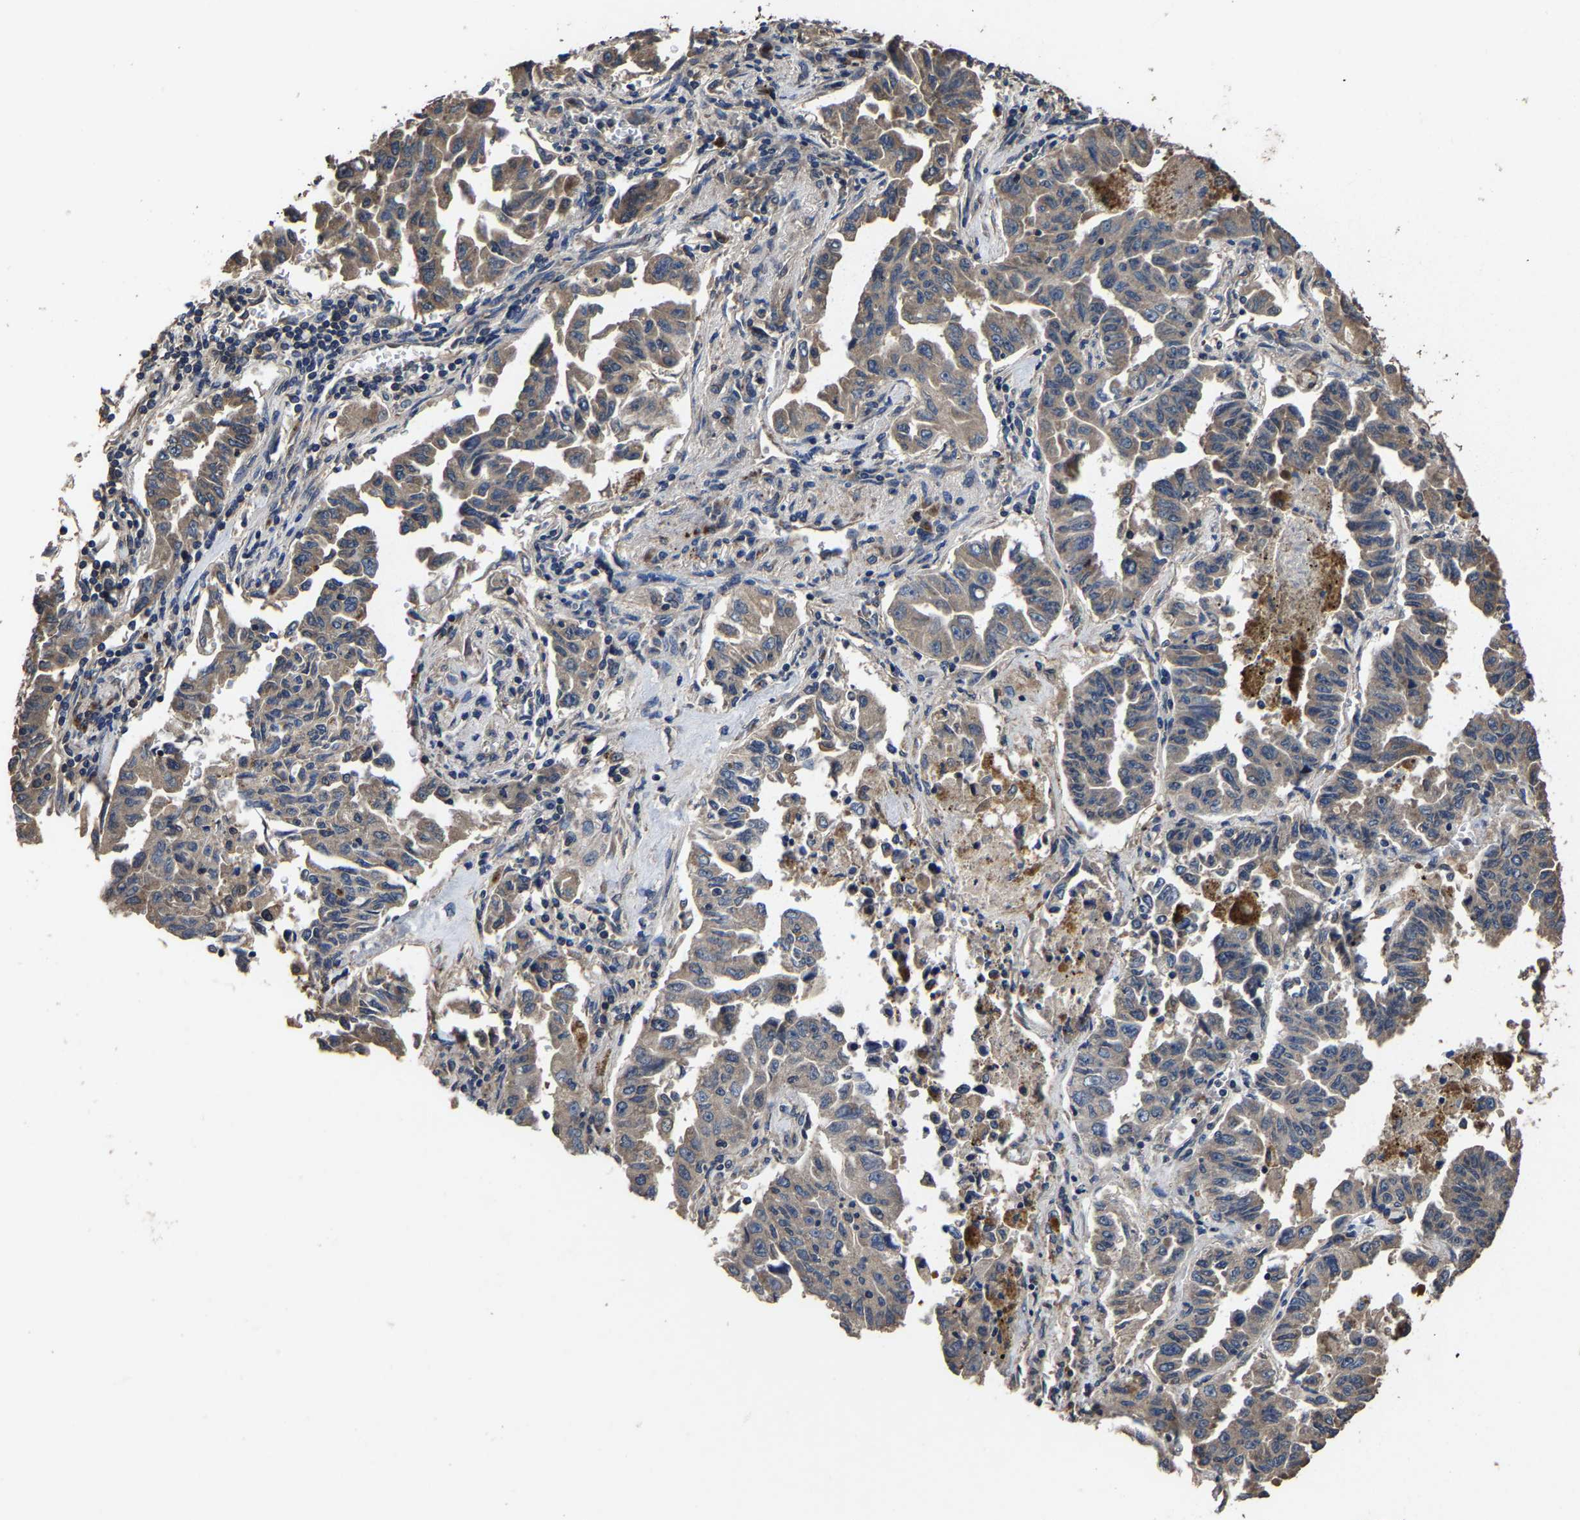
{"staining": {"intensity": "weak", "quantity": ">75%", "location": "cytoplasmic/membranous"}, "tissue": "lung cancer", "cell_type": "Tumor cells", "image_type": "cancer", "snomed": [{"axis": "morphology", "description": "Adenocarcinoma, NOS"}, {"axis": "topography", "description": "Lung"}], "caption": "Immunohistochemistry (DAB (3,3'-diaminobenzidine)) staining of lung adenocarcinoma demonstrates weak cytoplasmic/membranous protein staining in about >75% of tumor cells.", "gene": "EBAG9", "patient": {"sex": "female", "age": 51}}